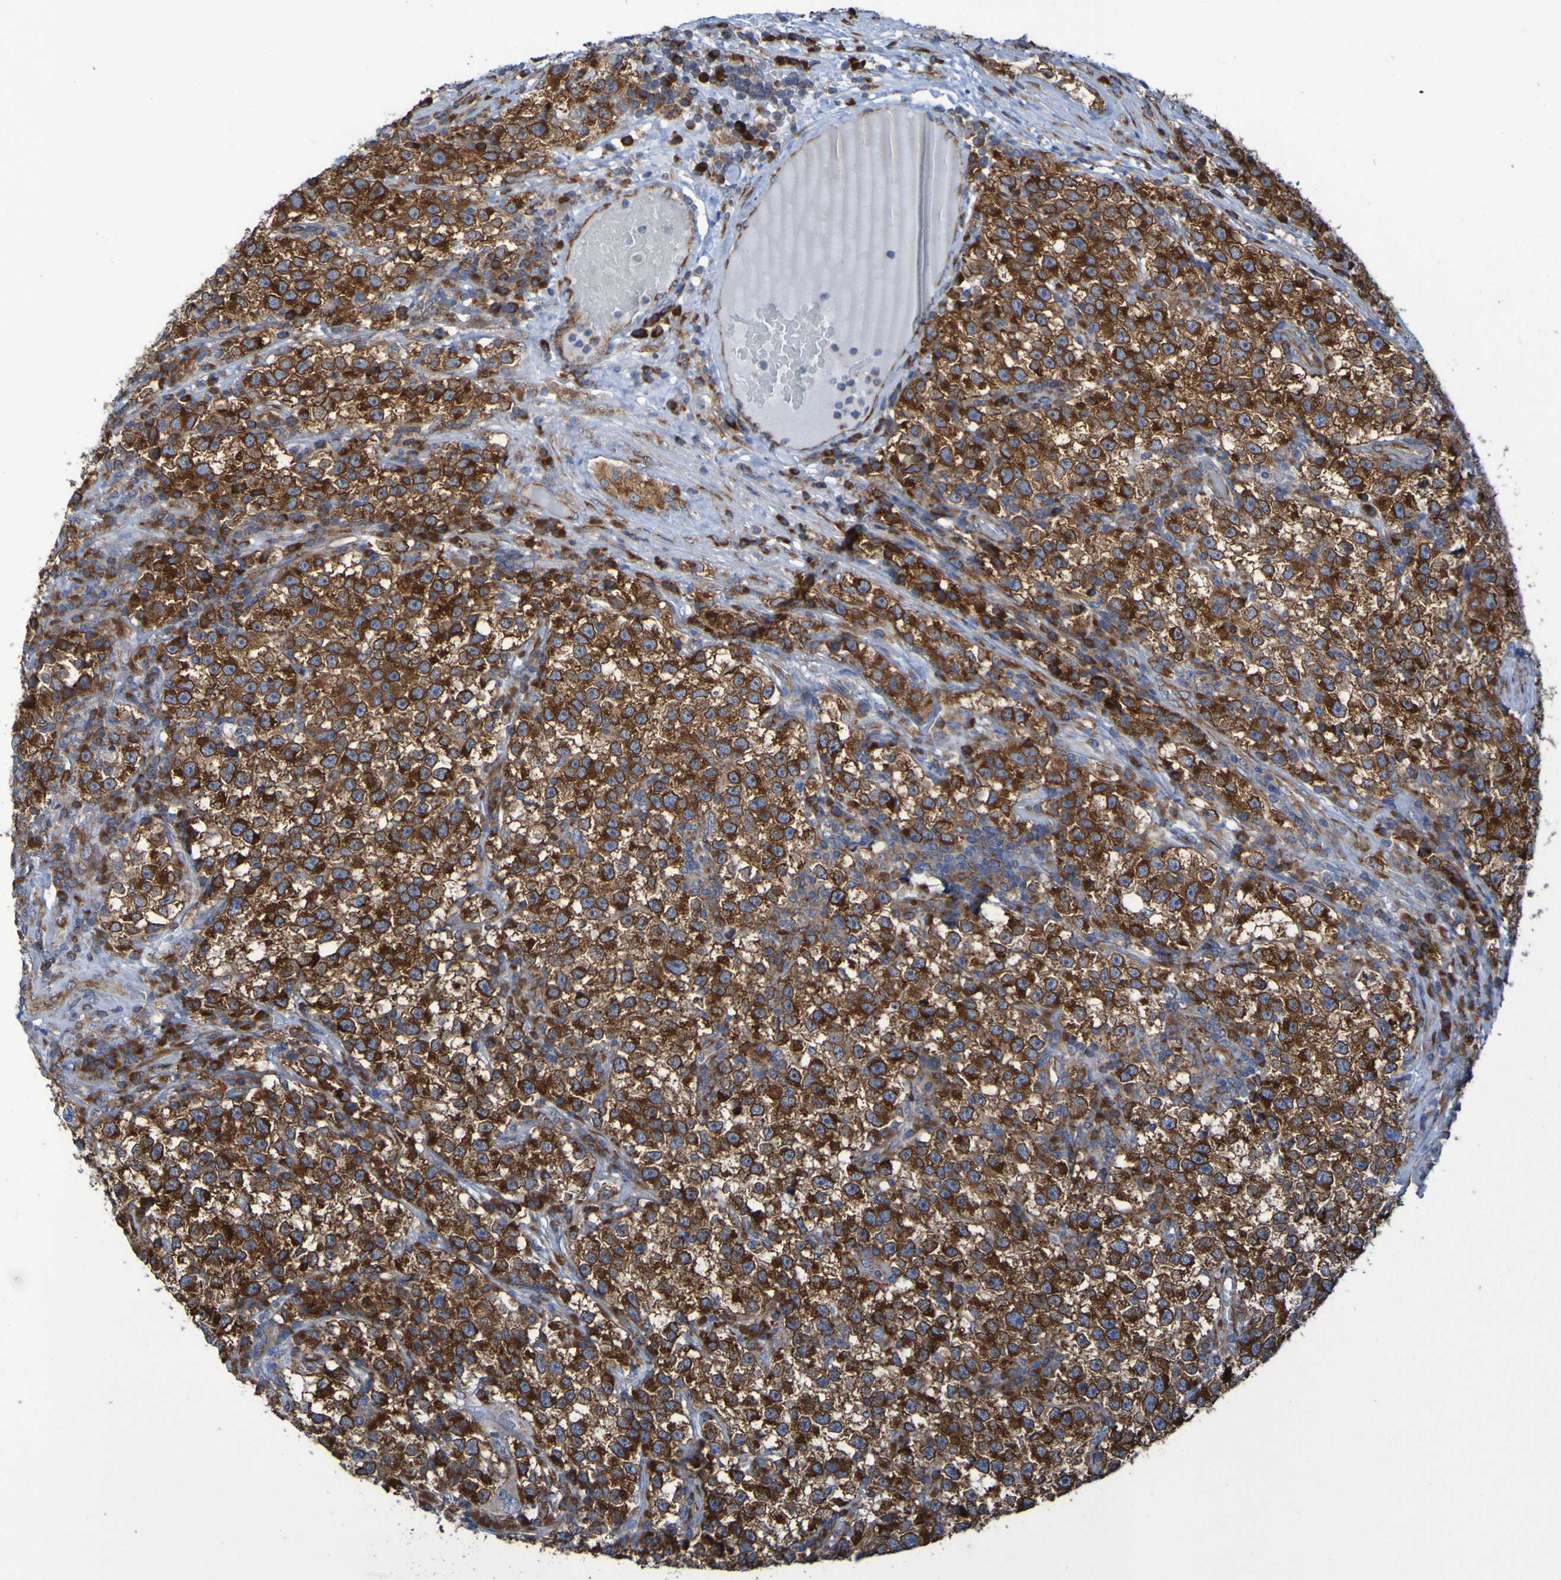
{"staining": {"intensity": "strong", "quantity": ">75%", "location": "cytoplasmic/membranous"}, "tissue": "testis cancer", "cell_type": "Tumor cells", "image_type": "cancer", "snomed": [{"axis": "morphology", "description": "Seminoma, NOS"}, {"axis": "topography", "description": "Testis"}], "caption": "Strong cytoplasmic/membranous staining for a protein is seen in approximately >75% of tumor cells of seminoma (testis) using immunohistochemistry (IHC).", "gene": "FKBP3", "patient": {"sex": "male", "age": 22}}